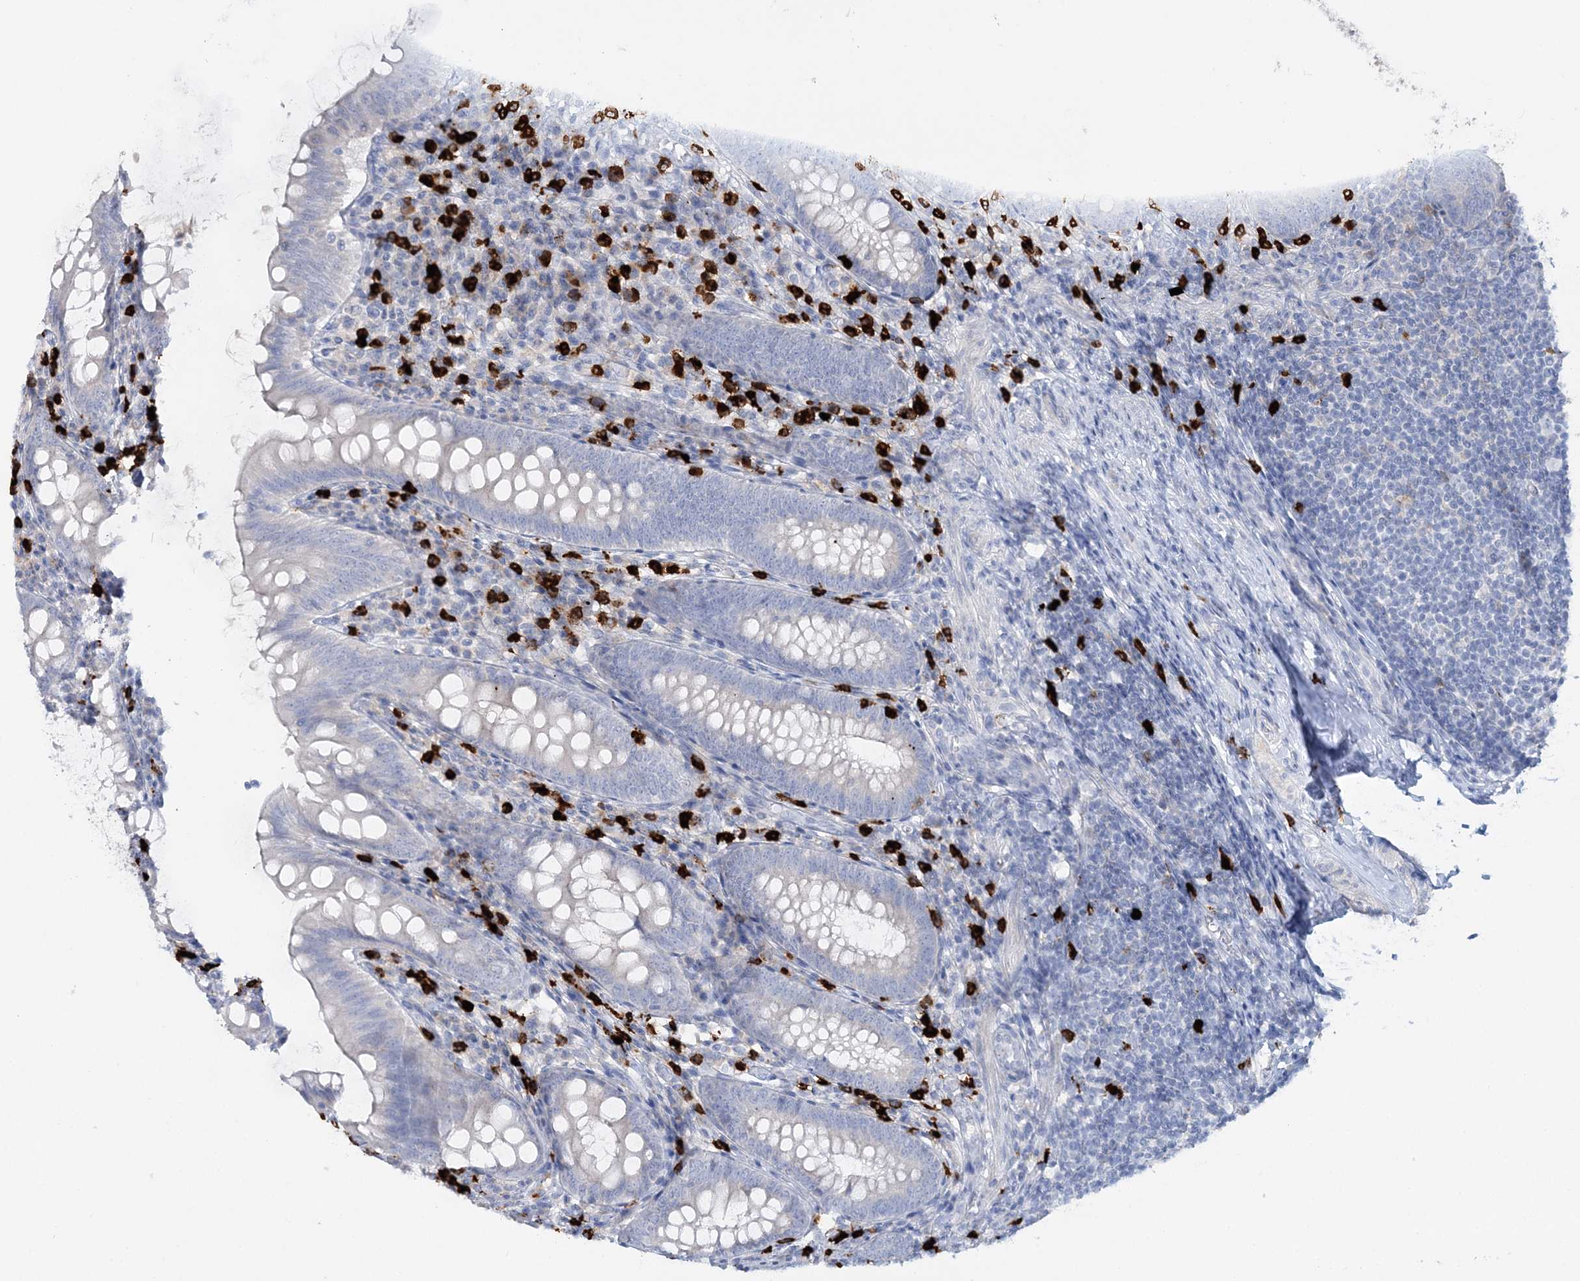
{"staining": {"intensity": "negative", "quantity": "none", "location": "none"}, "tissue": "appendix", "cell_type": "Glandular cells", "image_type": "normal", "snomed": [{"axis": "morphology", "description": "Normal tissue, NOS"}, {"axis": "topography", "description": "Appendix"}], "caption": "Normal appendix was stained to show a protein in brown. There is no significant staining in glandular cells. The staining is performed using DAB brown chromogen with nuclei counter-stained in using hematoxylin.", "gene": "WDSUB1", "patient": {"sex": "male", "age": 14}}